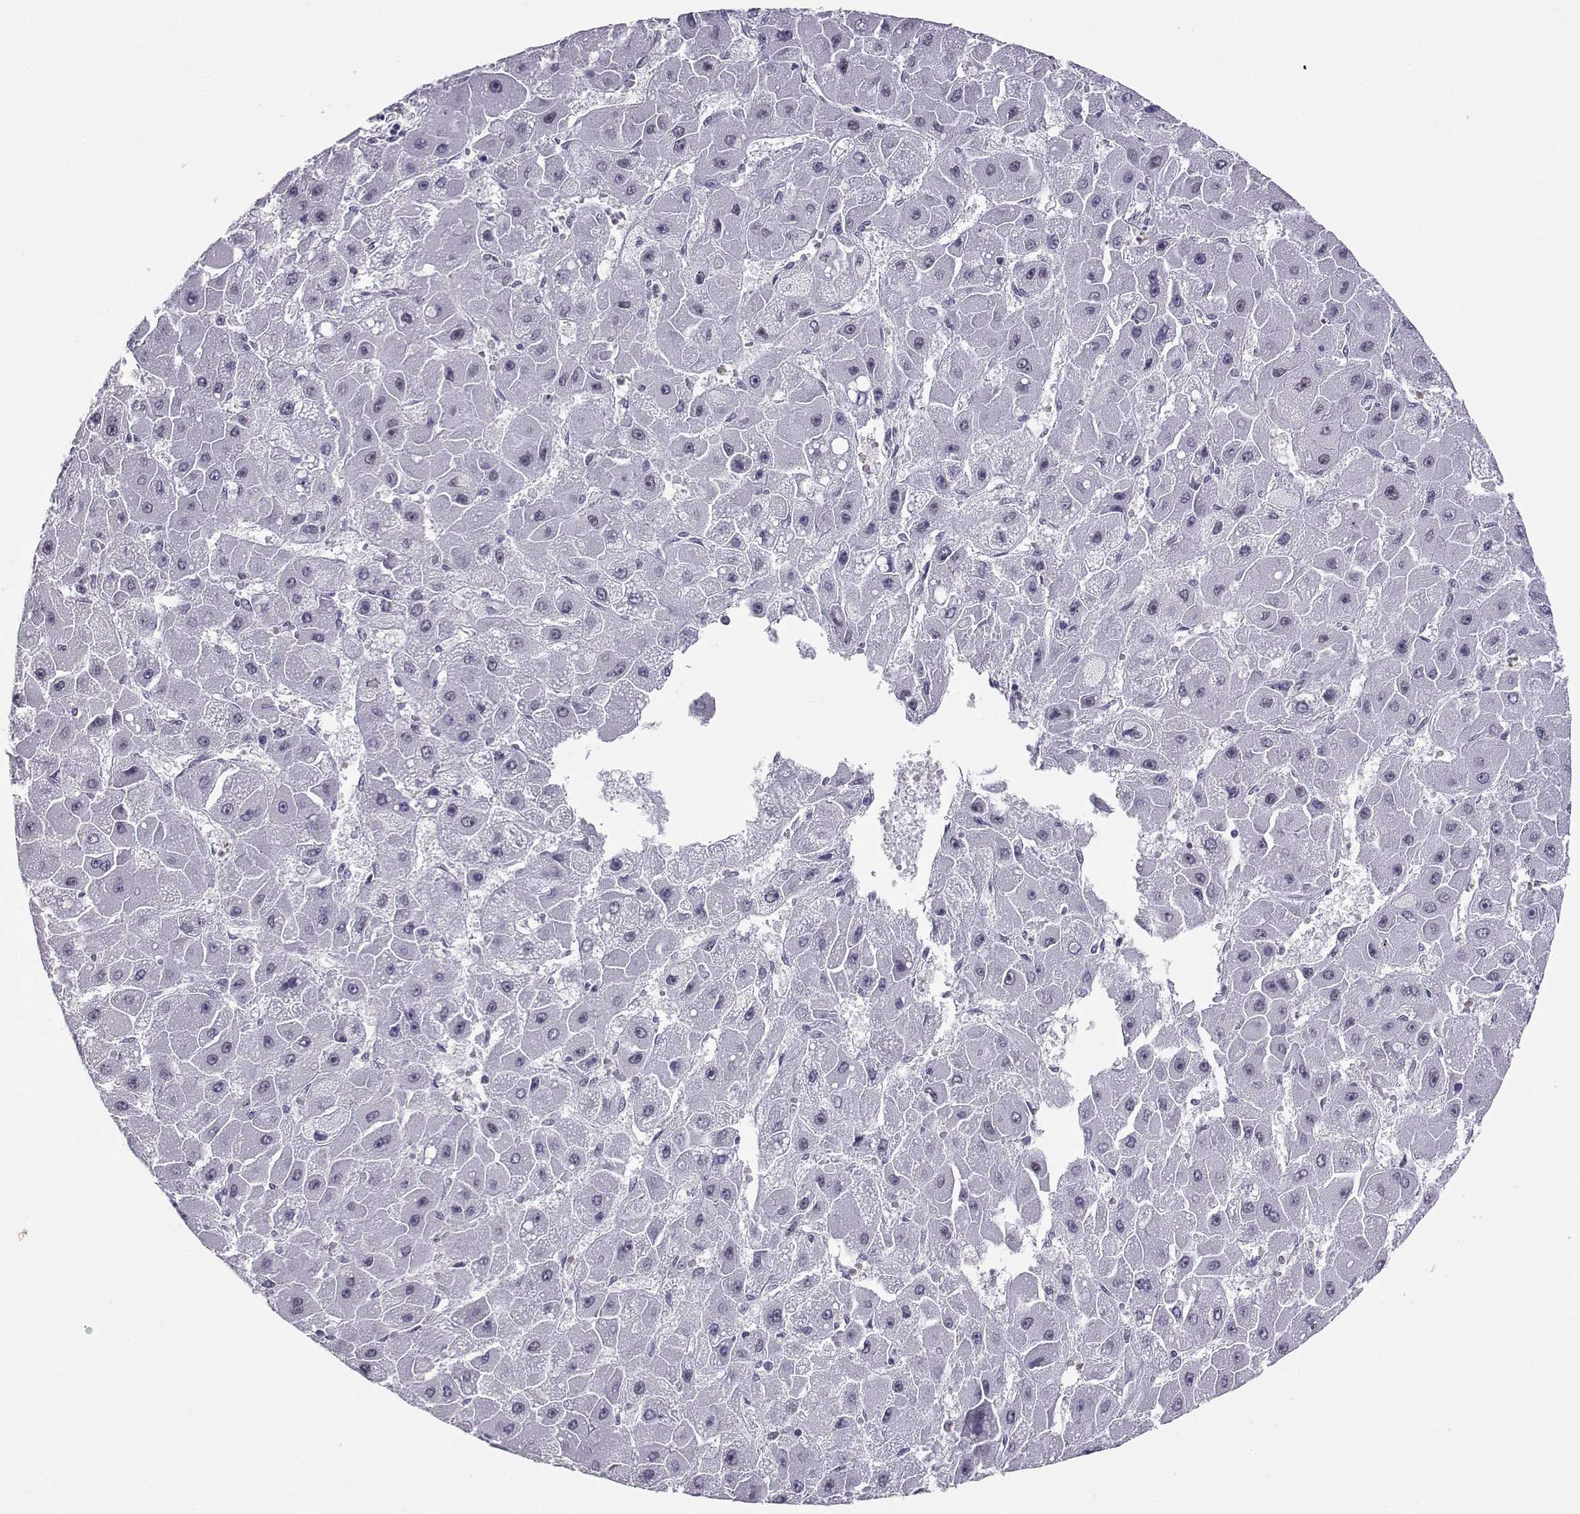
{"staining": {"intensity": "negative", "quantity": "none", "location": "none"}, "tissue": "liver cancer", "cell_type": "Tumor cells", "image_type": "cancer", "snomed": [{"axis": "morphology", "description": "Carcinoma, Hepatocellular, NOS"}, {"axis": "topography", "description": "Liver"}], "caption": "Liver cancer (hepatocellular carcinoma) stained for a protein using immunohistochemistry demonstrates no staining tumor cells.", "gene": "TEDC2", "patient": {"sex": "female", "age": 25}}